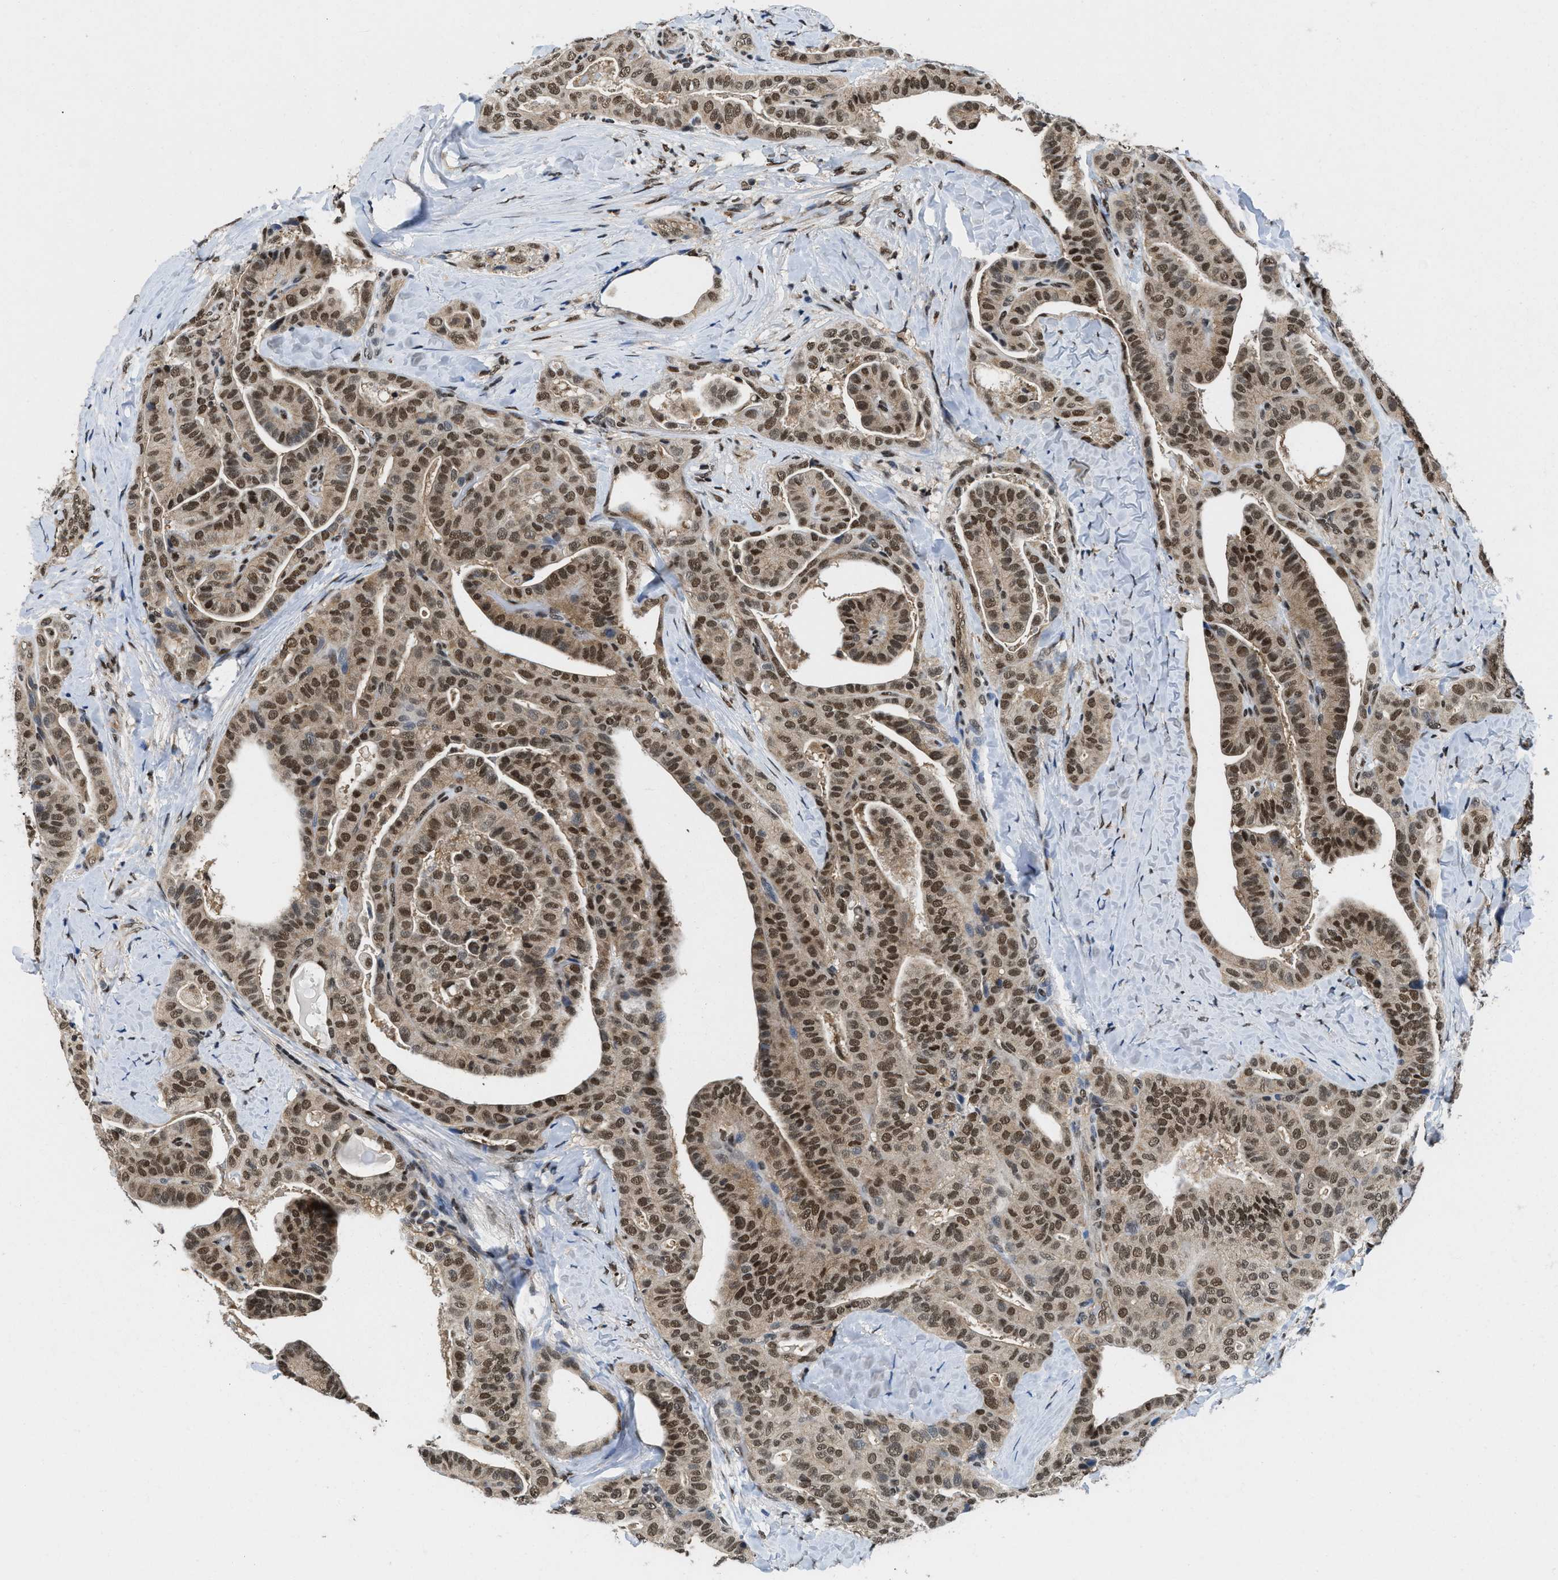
{"staining": {"intensity": "strong", "quantity": ">75%", "location": "nuclear"}, "tissue": "thyroid cancer", "cell_type": "Tumor cells", "image_type": "cancer", "snomed": [{"axis": "morphology", "description": "Papillary adenocarcinoma, NOS"}, {"axis": "topography", "description": "Thyroid gland"}], "caption": "Brown immunohistochemical staining in thyroid cancer exhibits strong nuclear staining in approximately >75% of tumor cells.", "gene": "SAFB", "patient": {"sex": "male", "age": 77}}